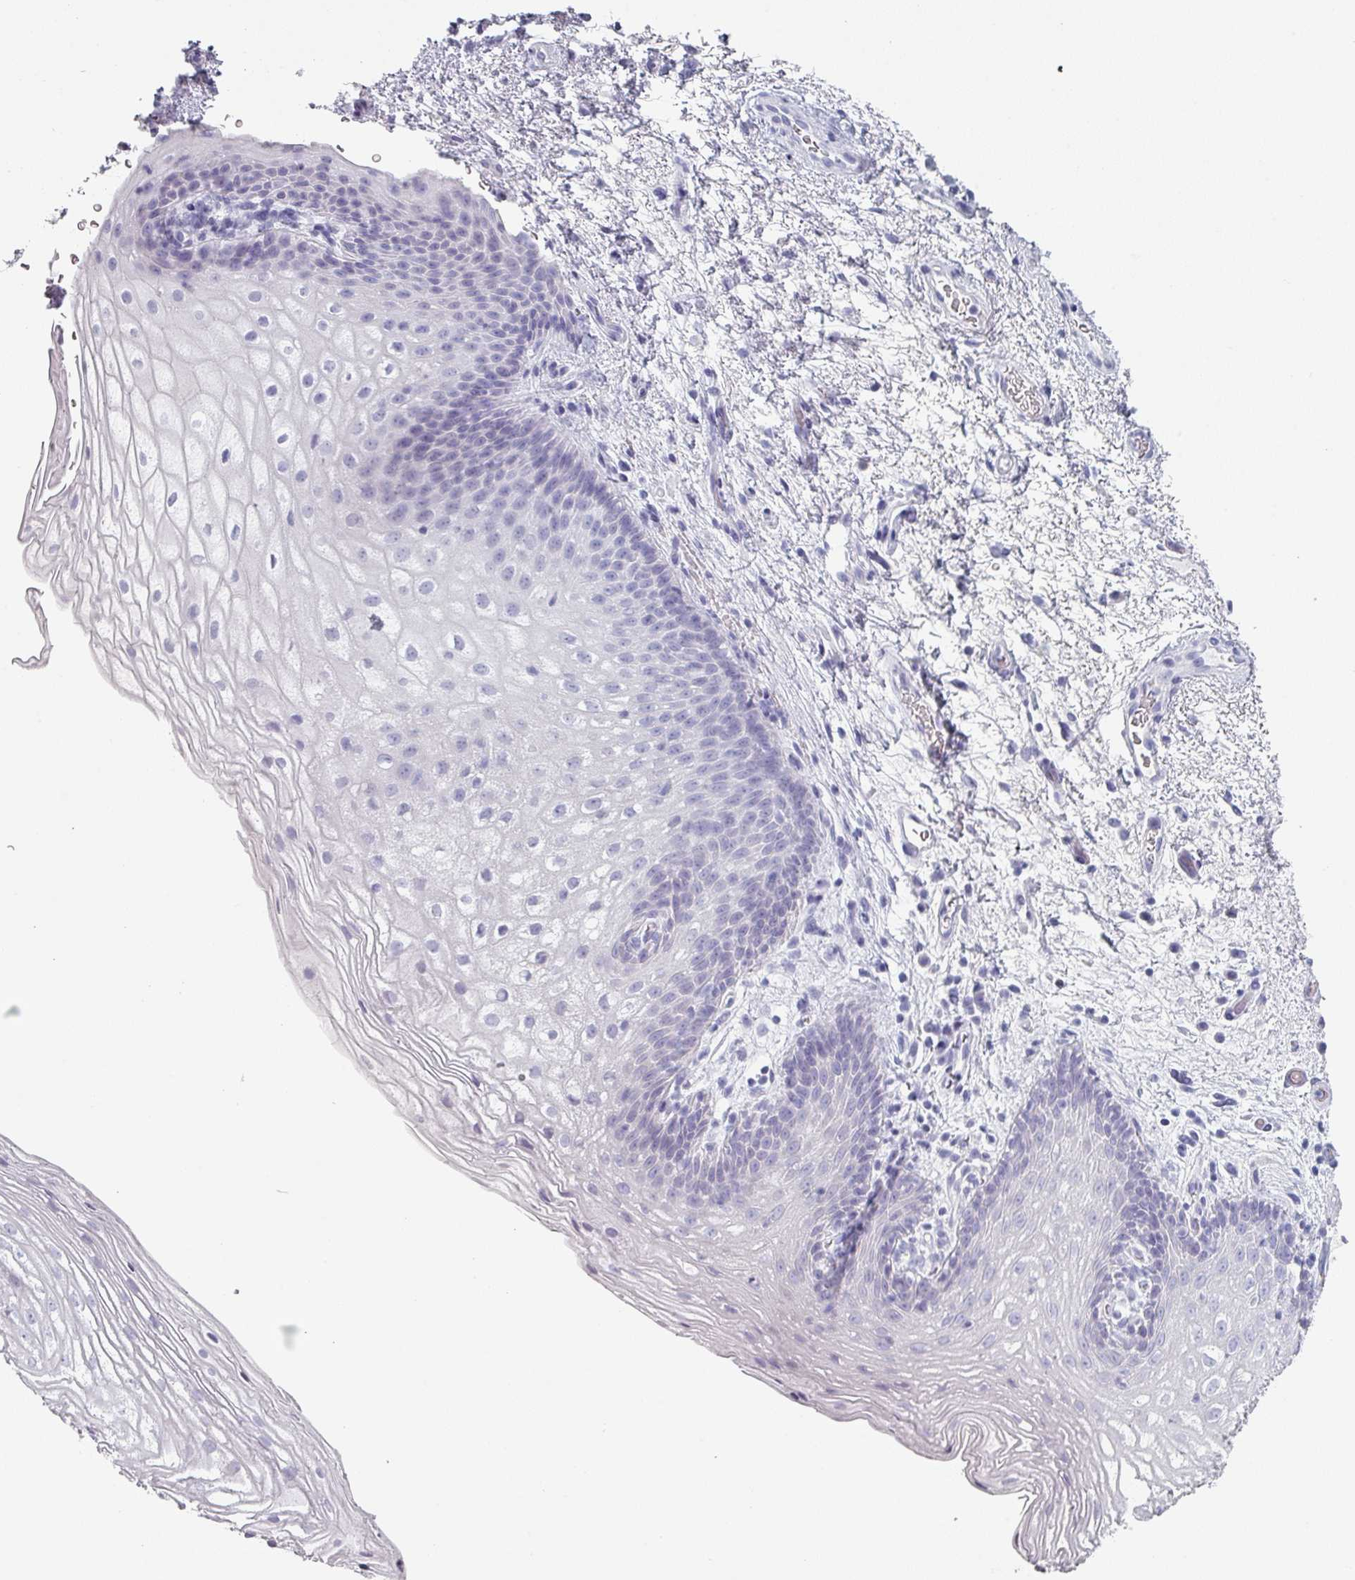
{"staining": {"intensity": "negative", "quantity": "none", "location": "none"}, "tissue": "vagina", "cell_type": "Squamous epithelial cells", "image_type": "normal", "snomed": [{"axis": "morphology", "description": "Normal tissue, NOS"}, {"axis": "topography", "description": "Vagina"}], "caption": "The image displays no staining of squamous epithelial cells in unremarkable vagina.", "gene": "SLC35G2", "patient": {"sex": "female", "age": 47}}